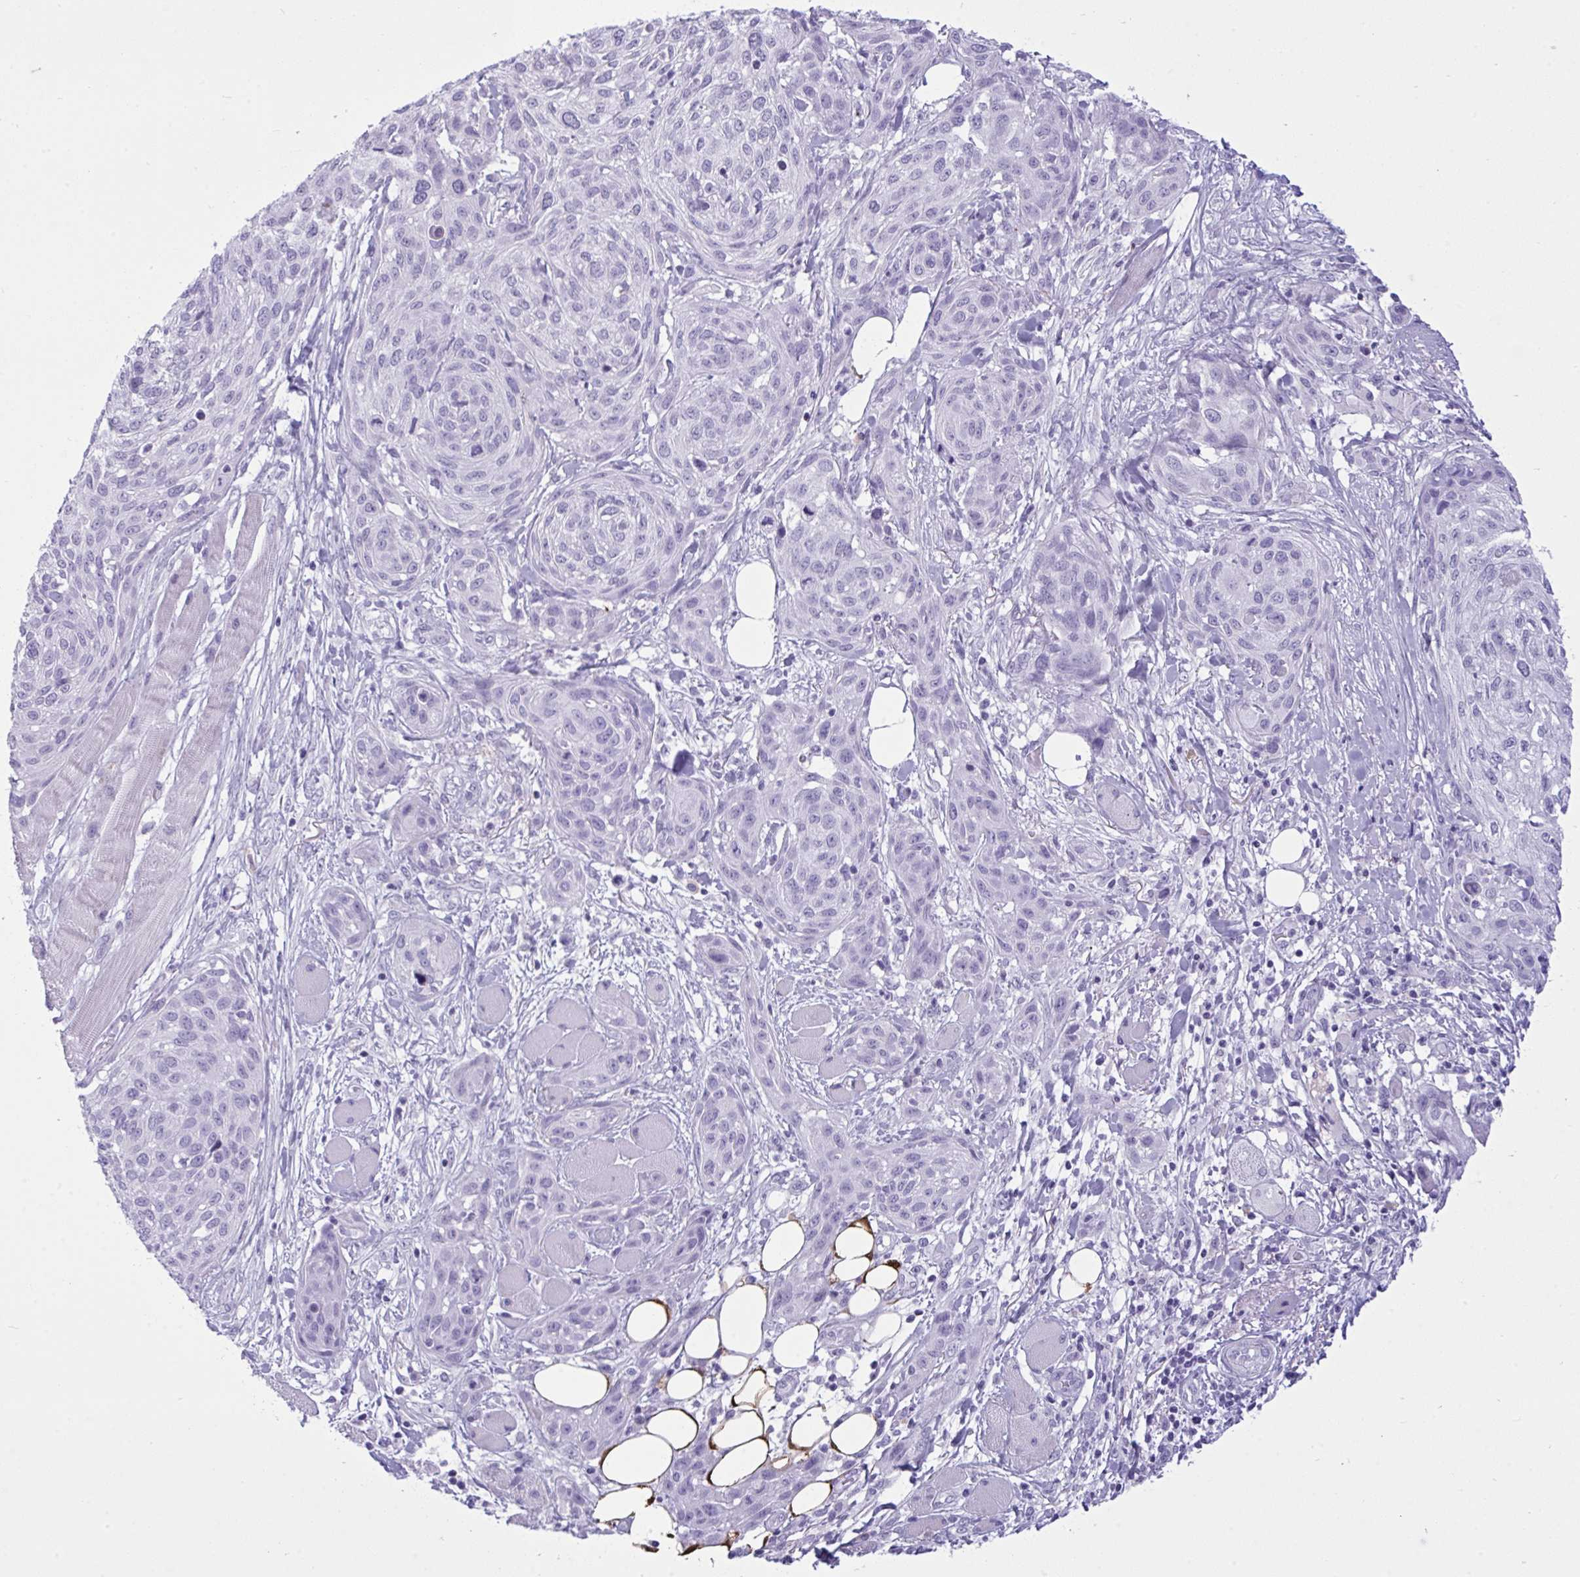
{"staining": {"intensity": "negative", "quantity": "none", "location": "none"}, "tissue": "skin cancer", "cell_type": "Tumor cells", "image_type": "cancer", "snomed": [{"axis": "morphology", "description": "Squamous cell carcinoma, NOS"}, {"axis": "topography", "description": "Skin"}], "caption": "This is a image of immunohistochemistry staining of skin cancer (squamous cell carcinoma), which shows no staining in tumor cells.", "gene": "ARHGAP42", "patient": {"sex": "female", "age": 87}}